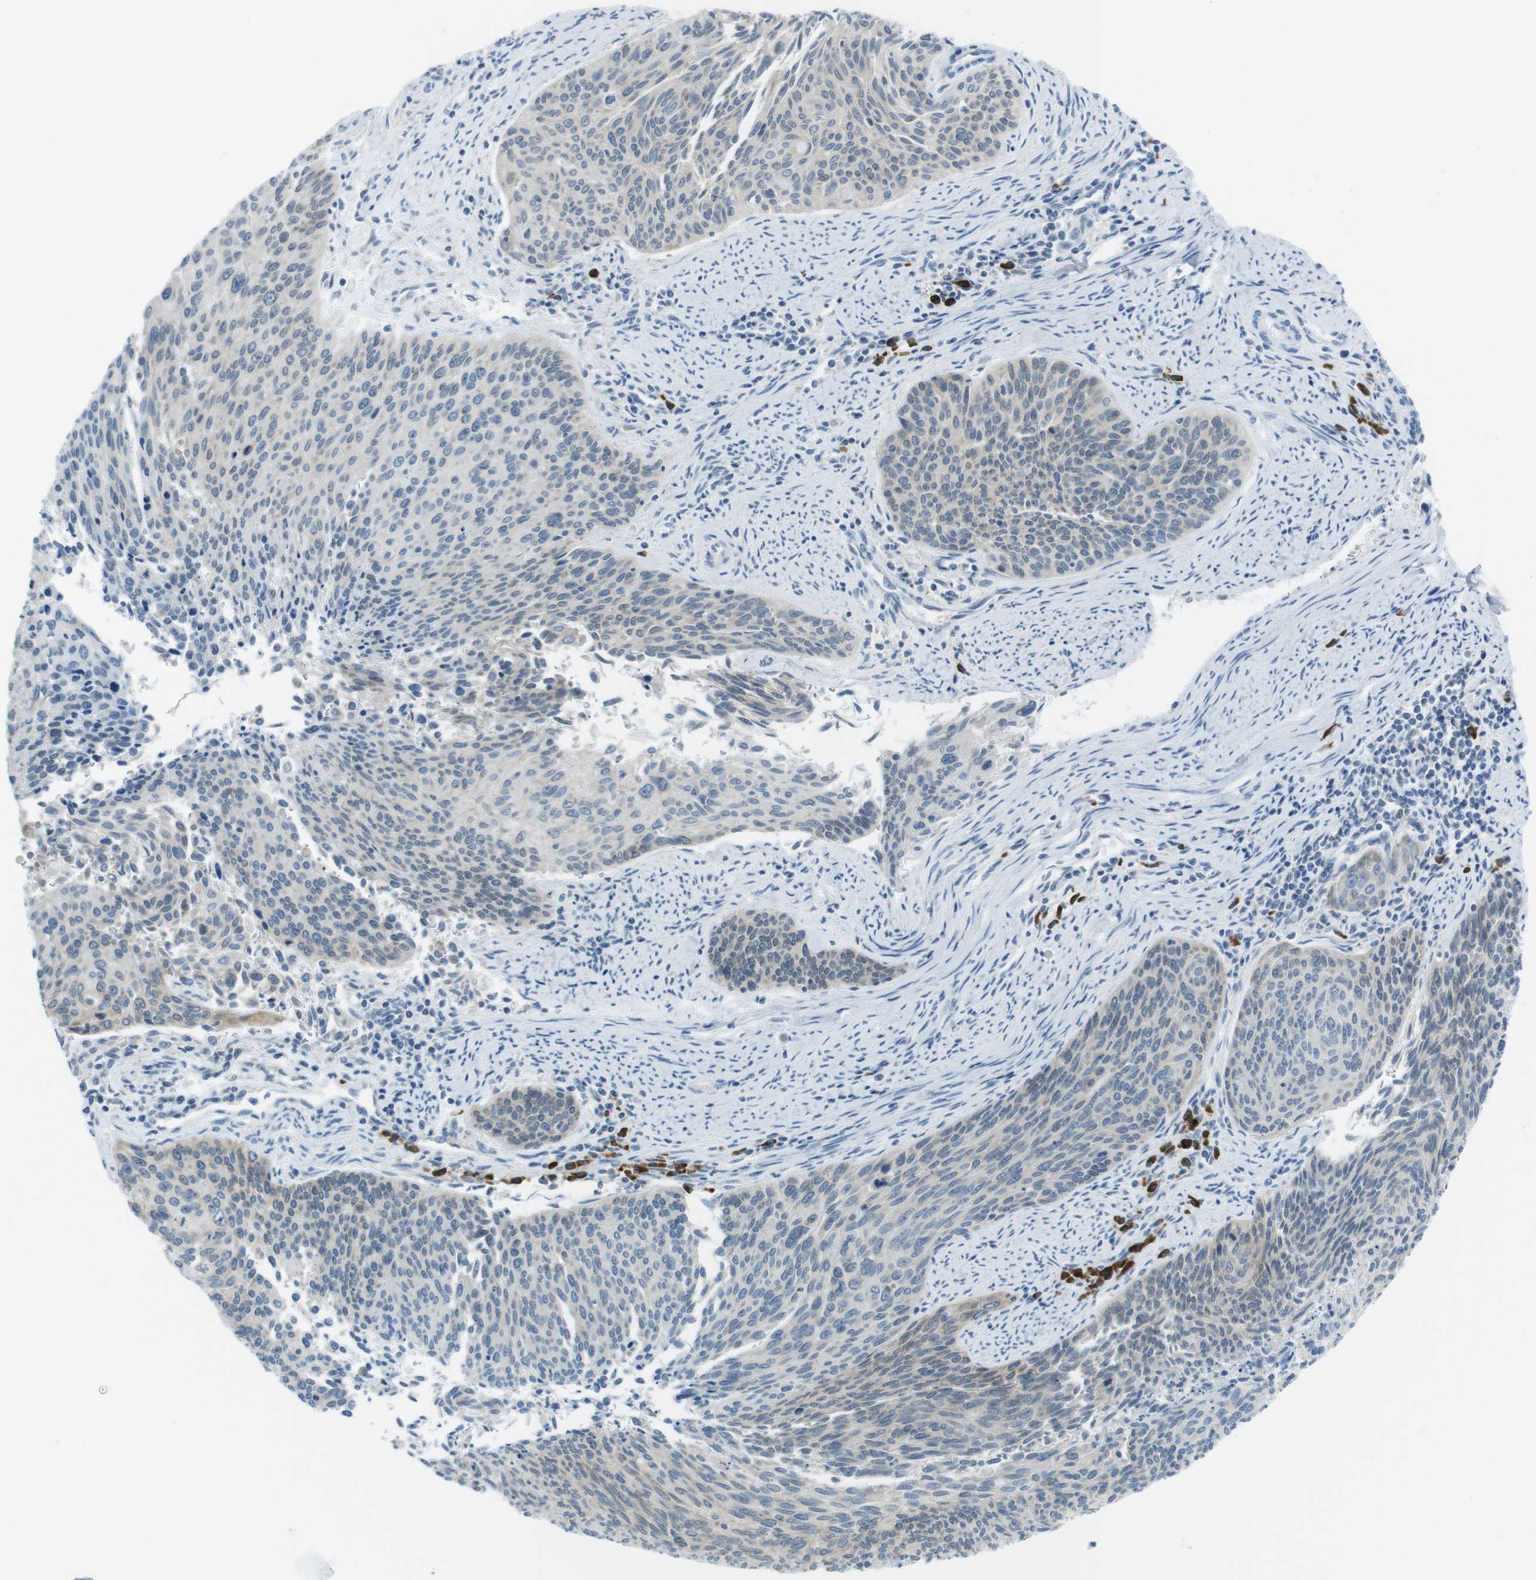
{"staining": {"intensity": "negative", "quantity": "none", "location": "none"}, "tissue": "cervical cancer", "cell_type": "Tumor cells", "image_type": "cancer", "snomed": [{"axis": "morphology", "description": "Squamous cell carcinoma, NOS"}, {"axis": "topography", "description": "Cervix"}], "caption": "Cervical cancer stained for a protein using IHC shows no expression tumor cells.", "gene": "CLPTM1L", "patient": {"sex": "female", "age": 55}}